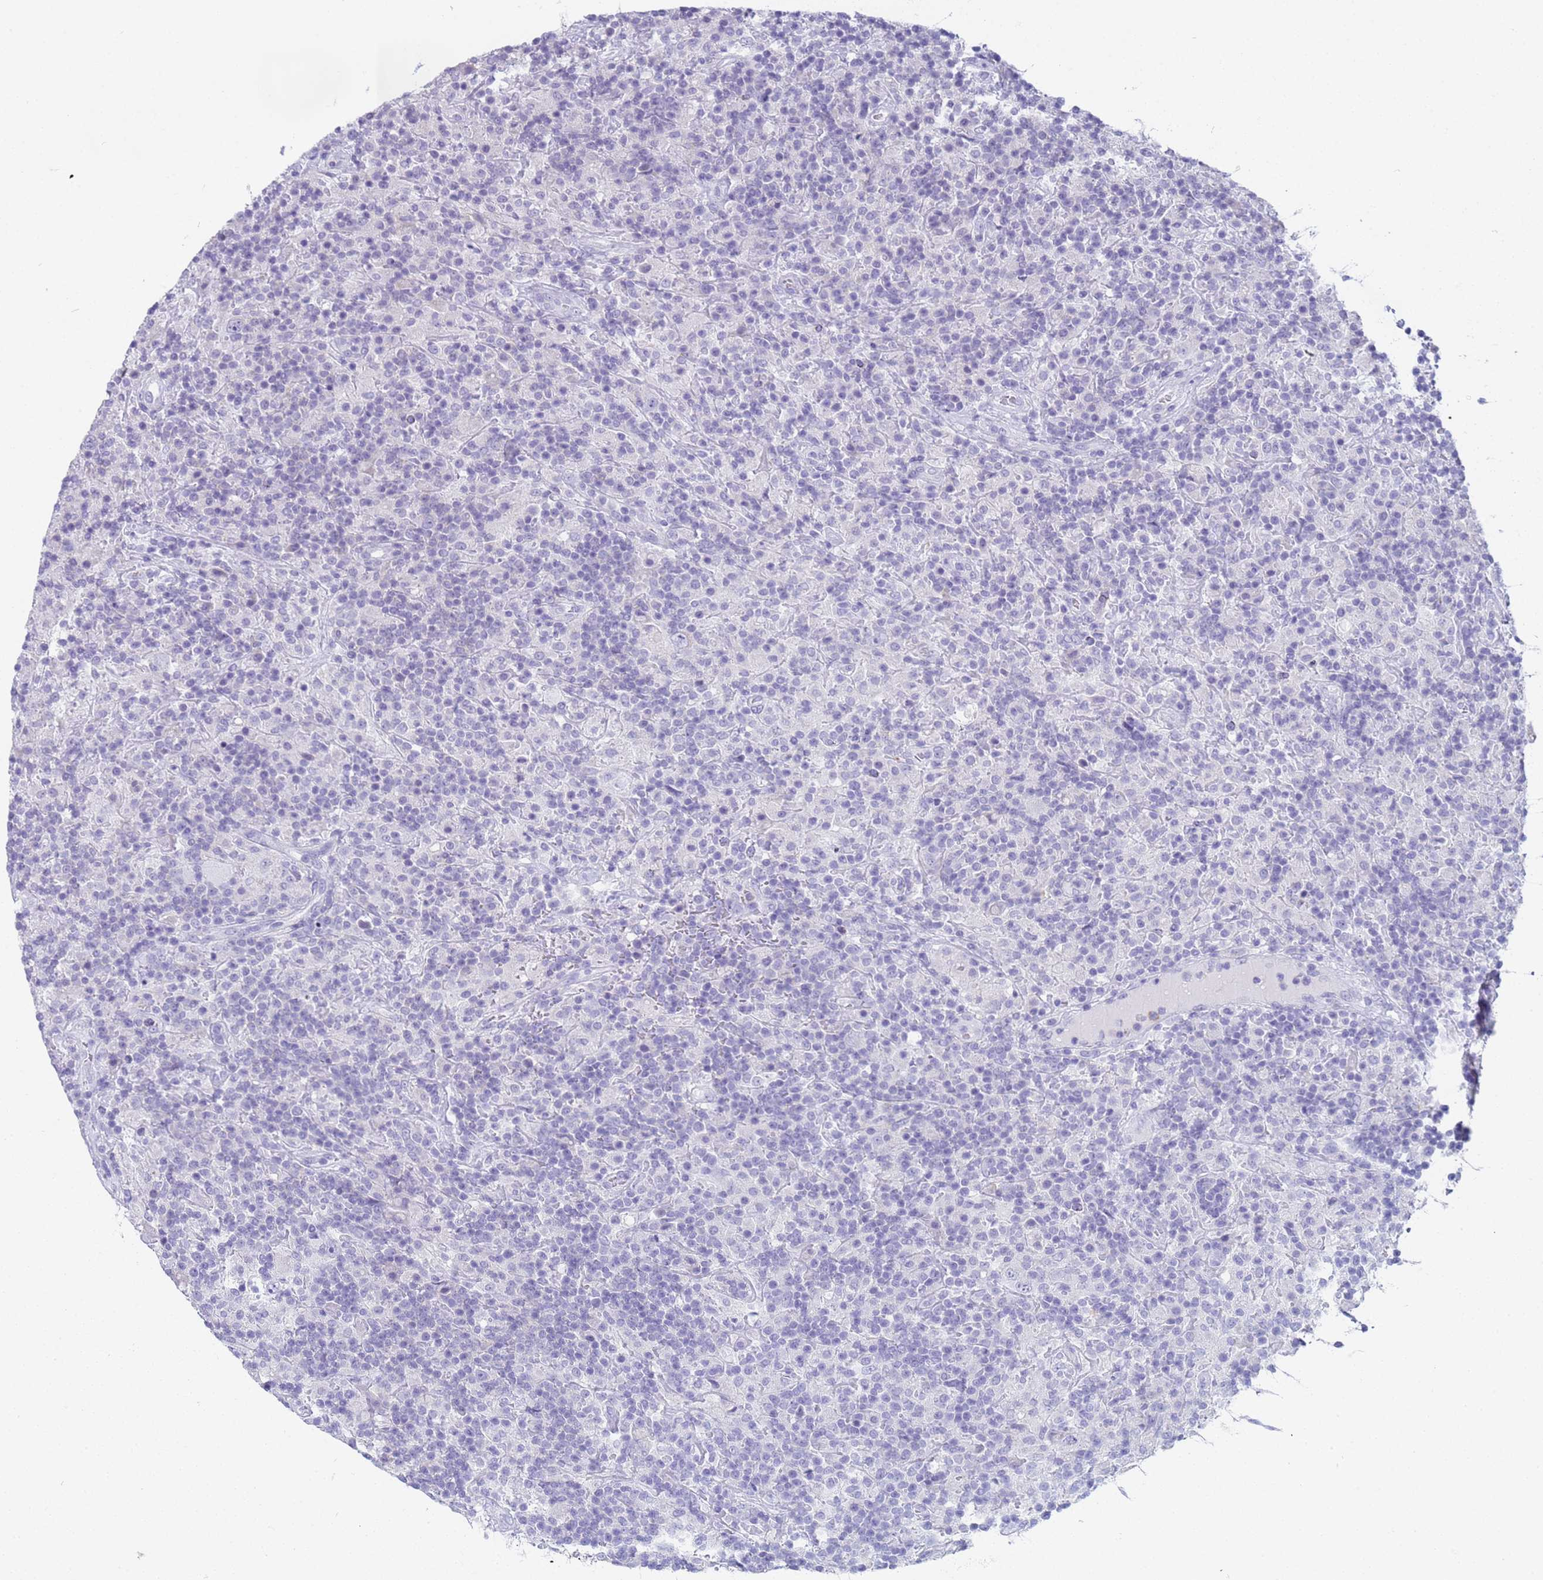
{"staining": {"intensity": "negative", "quantity": "none", "location": "none"}, "tissue": "lymphoma", "cell_type": "Tumor cells", "image_type": "cancer", "snomed": [{"axis": "morphology", "description": "Hodgkin's disease, NOS"}, {"axis": "topography", "description": "Lymph node"}], "caption": "This is an immunohistochemistry photomicrograph of human lymphoma. There is no positivity in tumor cells.", "gene": "CR1", "patient": {"sex": "male", "age": 70}}